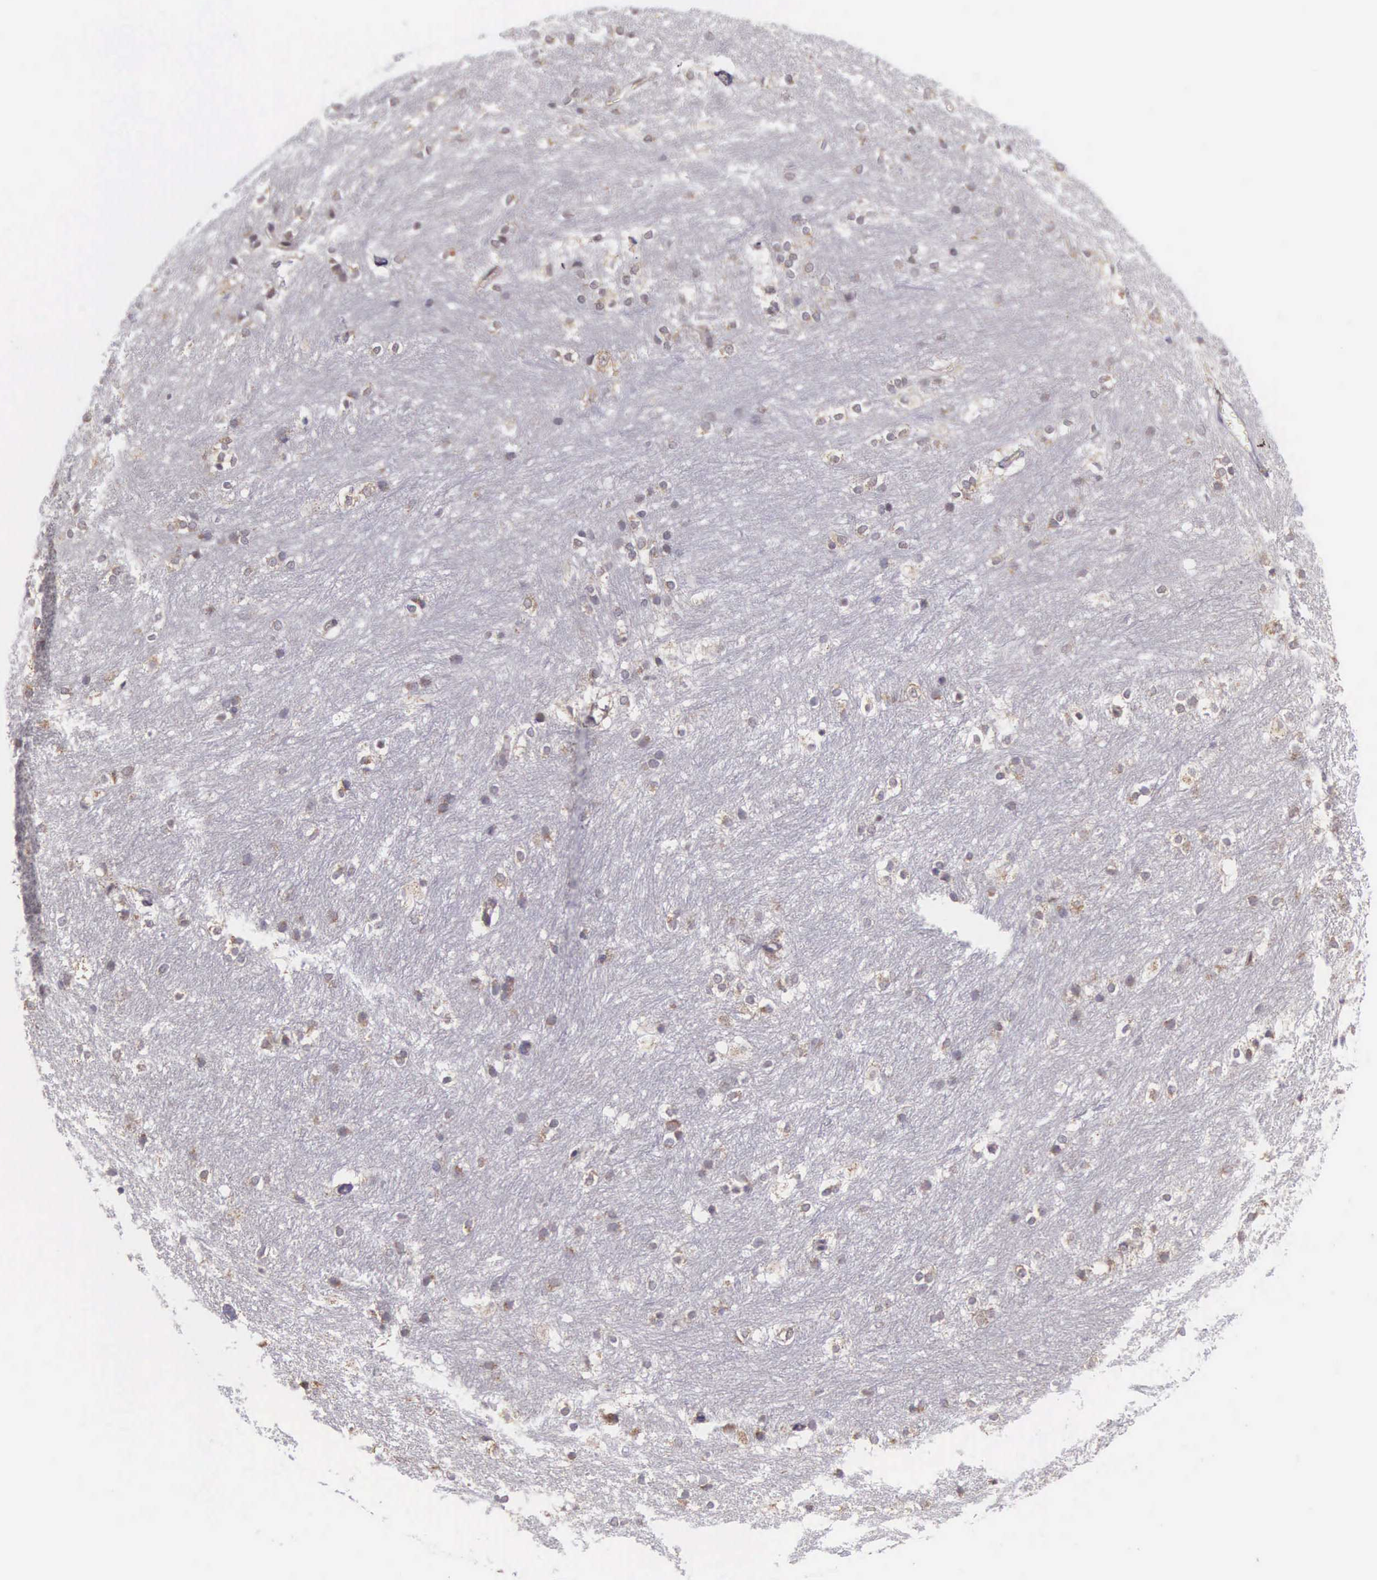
{"staining": {"intensity": "negative", "quantity": "none", "location": "none"}, "tissue": "caudate", "cell_type": "Glial cells", "image_type": "normal", "snomed": [{"axis": "morphology", "description": "Normal tissue, NOS"}, {"axis": "topography", "description": "Lateral ventricle wall"}], "caption": "IHC image of unremarkable human caudate stained for a protein (brown), which shows no positivity in glial cells. The staining is performed using DAB brown chromogen with nuclei counter-stained in using hematoxylin.", "gene": "SLC25A21", "patient": {"sex": "female", "age": 19}}